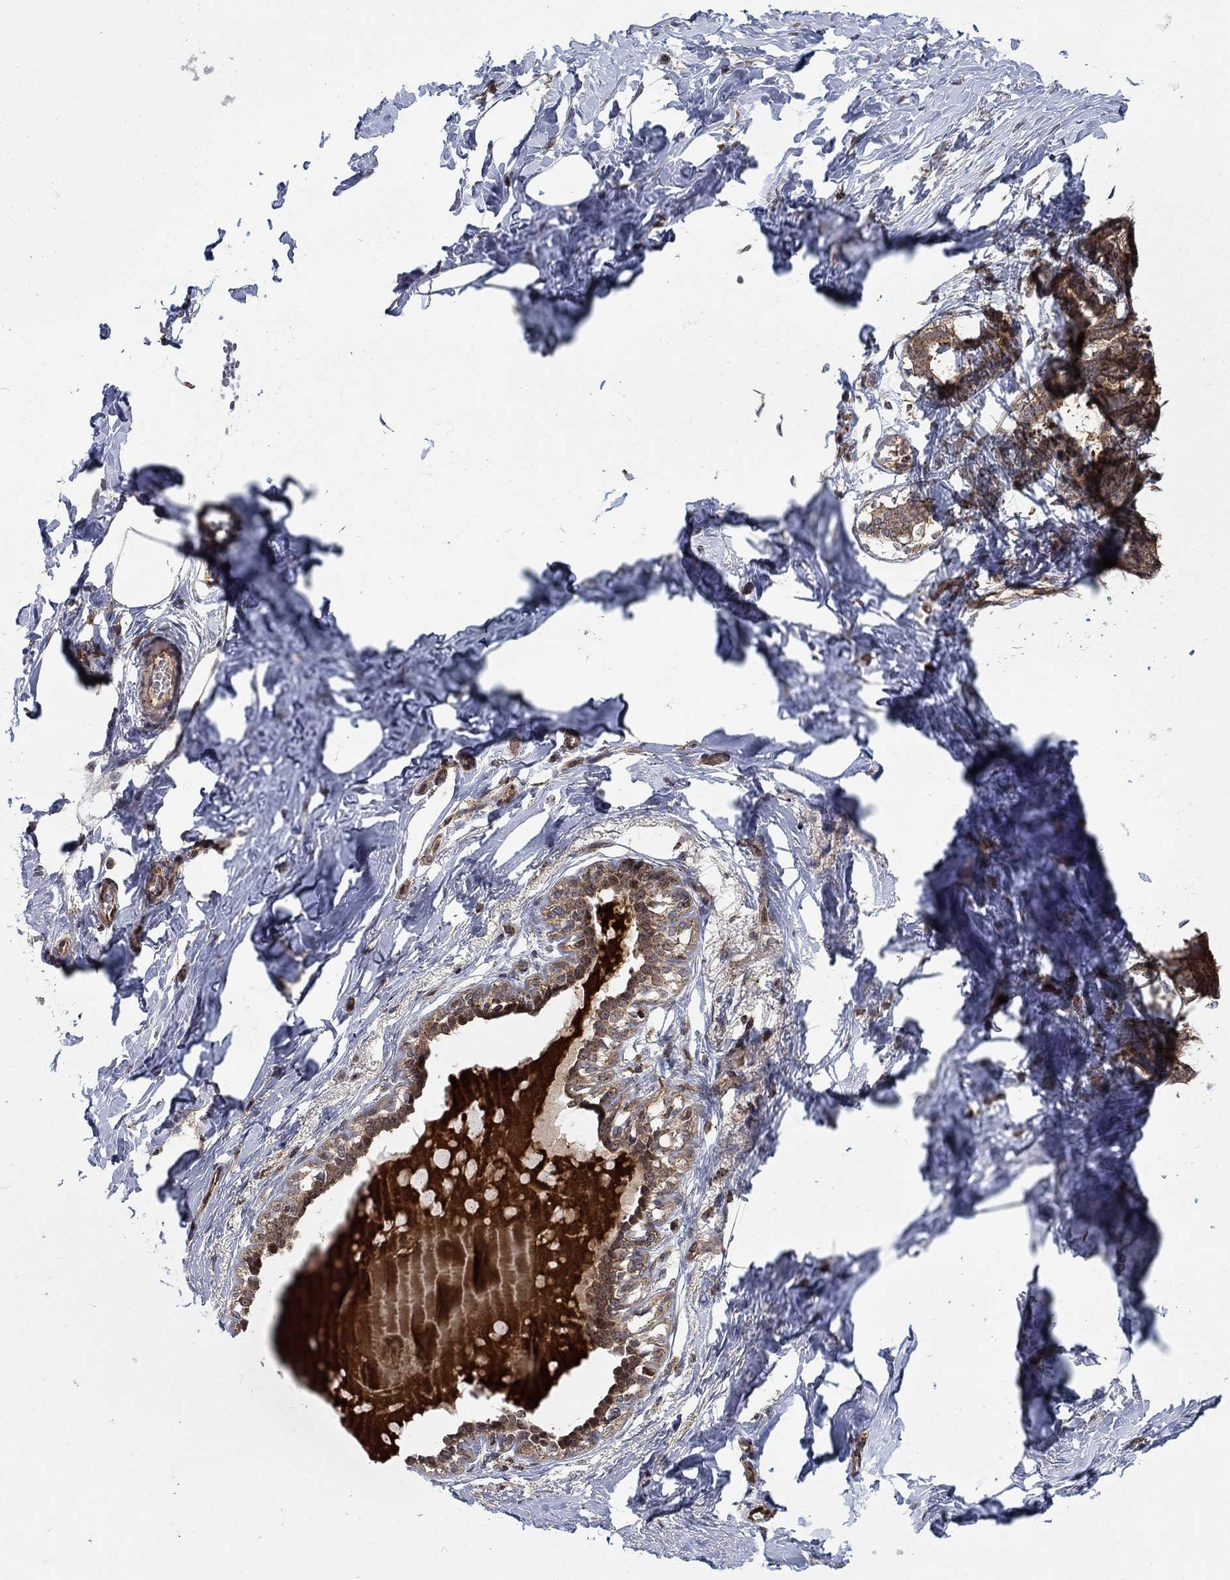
{"staining": {"intensity": "moderate", "quantity": "<25%", "location": "cytoplasmic/membranous"}, "tissue": "breast", "cell_type": "Adipocytes", "image_type": "normal", "snomed": [{"axis": "morphology", "description": "Normal tissue, NOS"}, {"axis": "morphology", "description": "Lobular carcinoma, in situ"}, {"axis": "topography", "description": "Breast"}], "caption": "Approximately <25% of adipocytes in unremarkable human breast demonstrate moderate cytoplasmic/membranous protein staining as visualized by brown immunohistochemical staining.", "gene": "IFI35", "patient": {"sex": "female", "age": 35}}